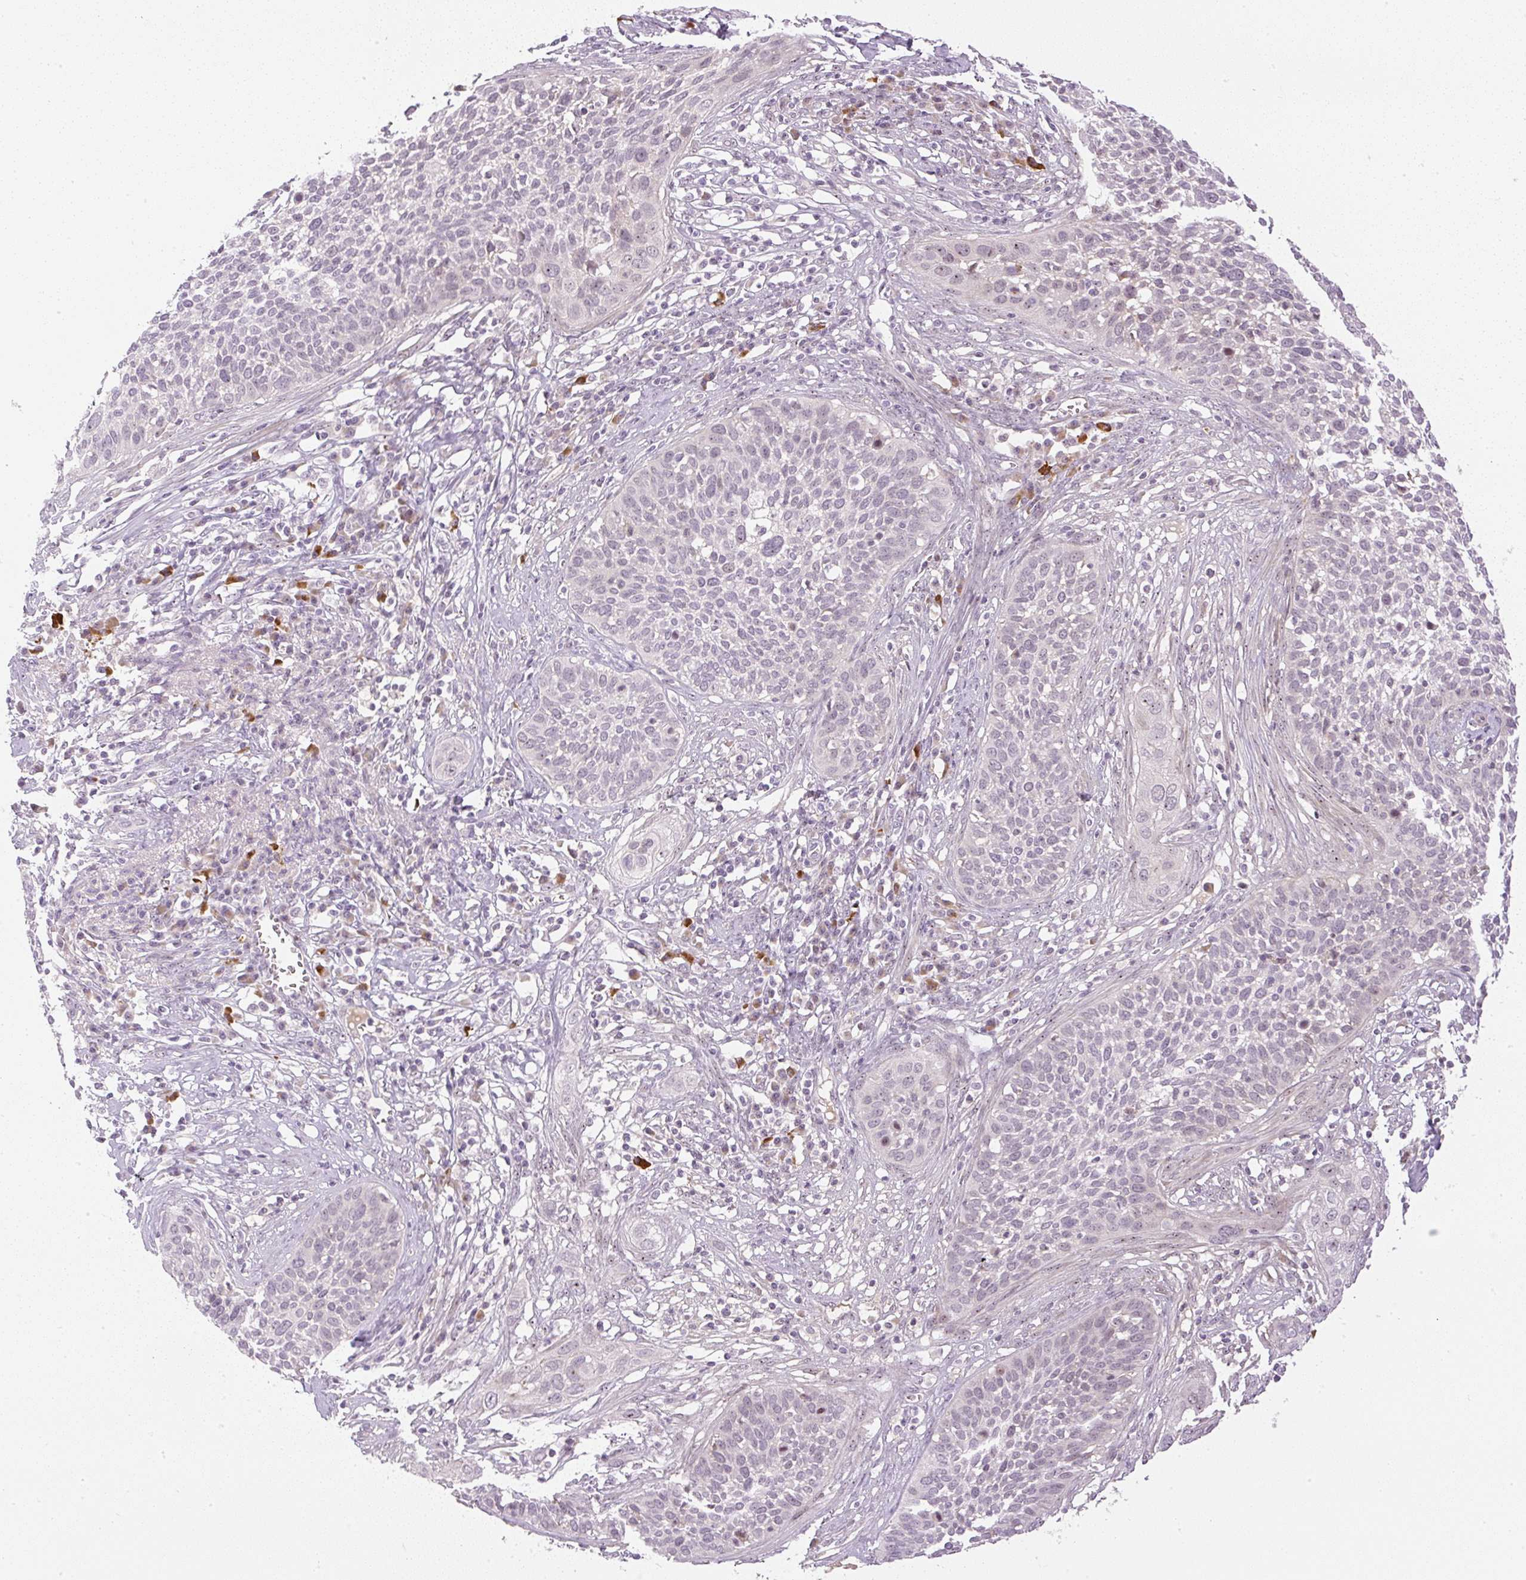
{"staining": {"intensity": "moderate", "quantity": "<25%", "location": "nuclear"}, "tissue": "cervical cancer", "cell_type": "Tumor cells", "image_type": "cancer", "snomed": [{"axis": "morphology", "description": "Squamous cell carcinoma, NOS"}, {"axis": "topography", "description": "Cervix"}], "caption": "A low amount of moderate nuclear expression is identified in about <25% of tumor cells in cervical cancer (squamous cell carcinoma) tissue.", "gene": "AAR2", "patient": {"sex": "female", "age": 34}}